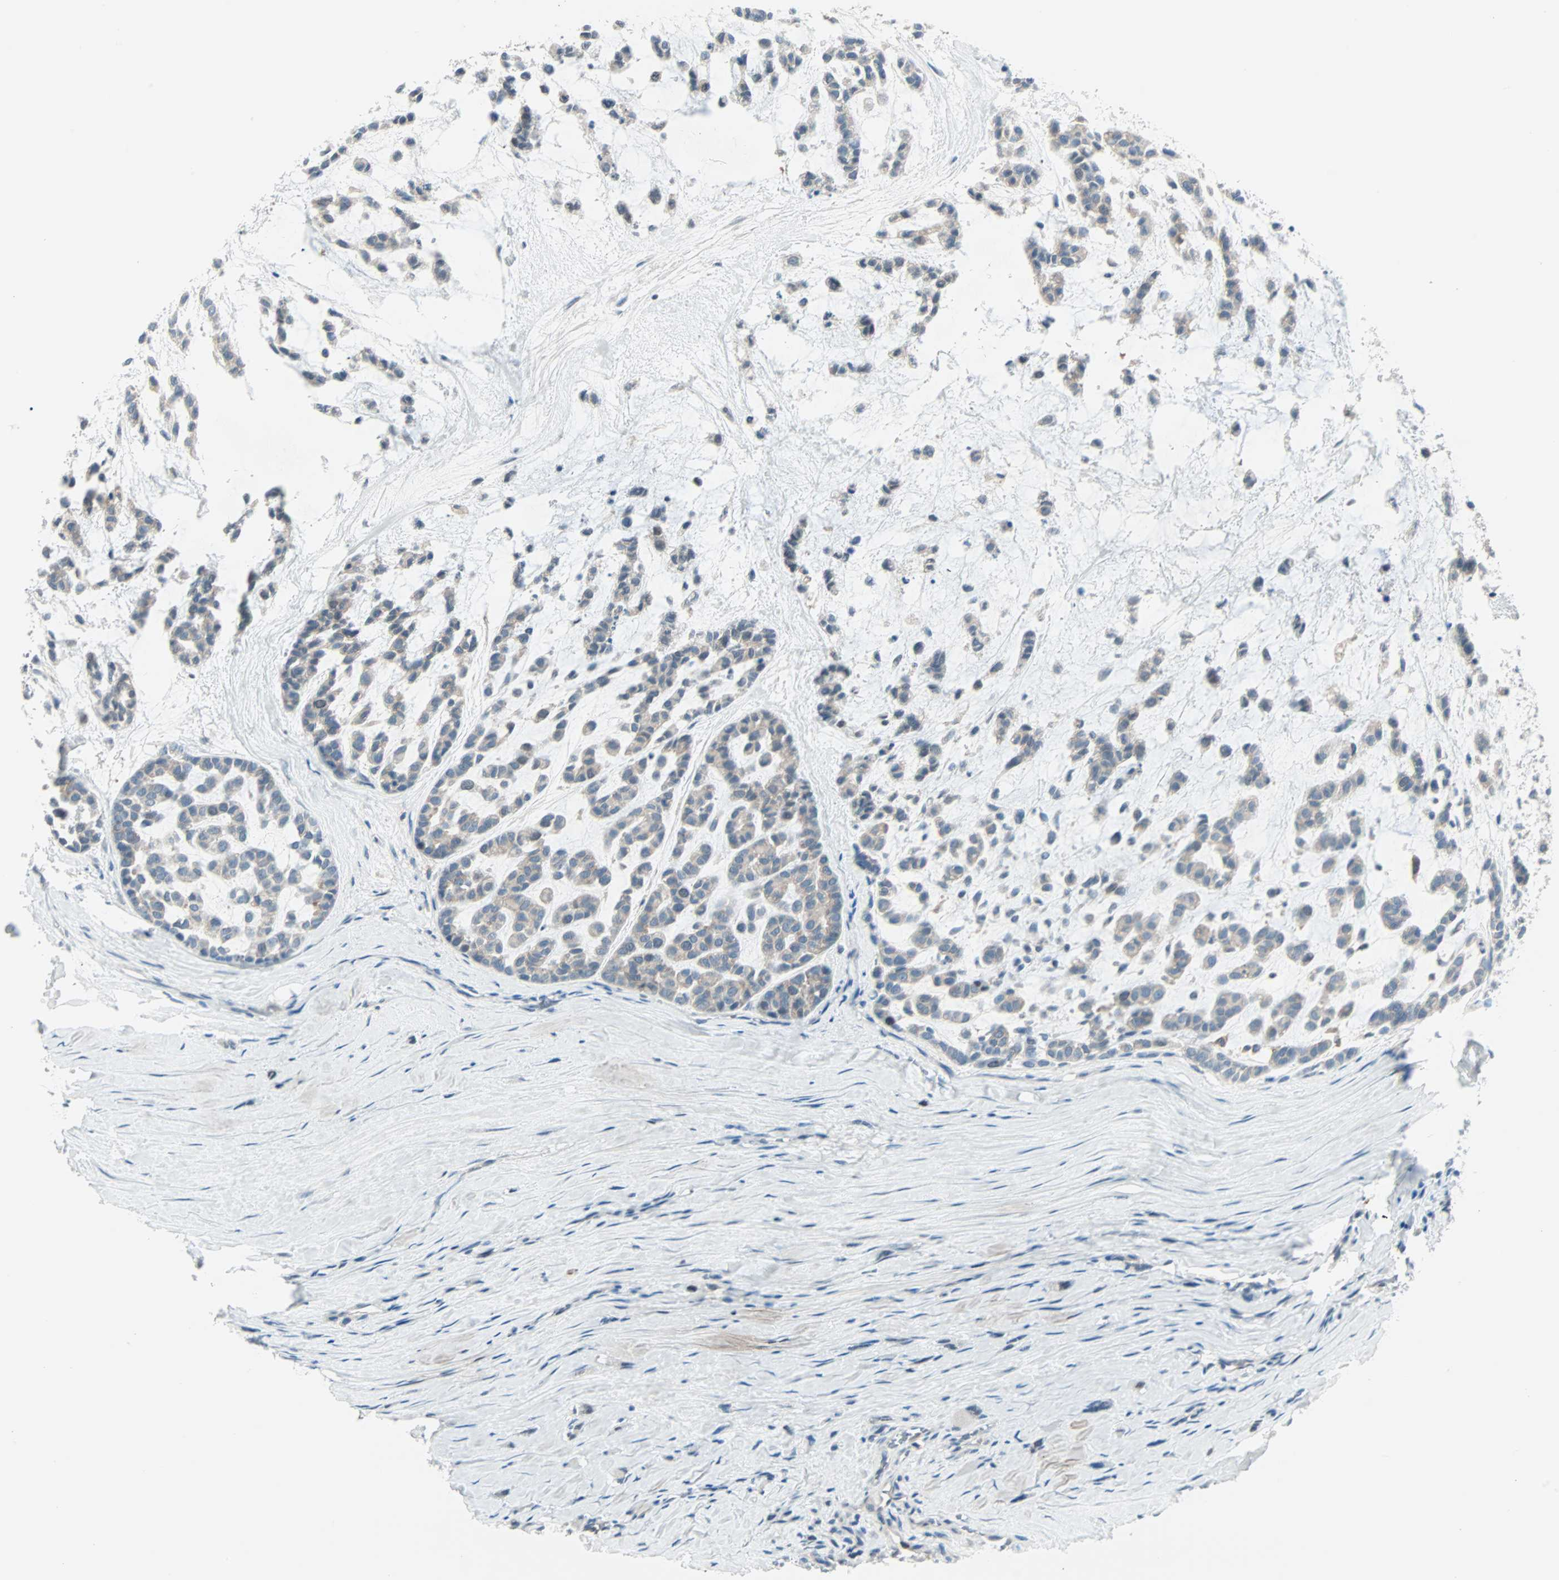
{"staining": {"intensity": "weak", "quantity": "<25%", "location": "cytoplasmic/membranous"}, "tissue": "head and neck cancer", "cell_type": "Tumor cells", "image_type": "cancer", "snomed": [{"axis": "morphology", "description": "Adenocarcinoma, NOS"}, {"axis": "morphology", "description": "Adenoma, NOS"}, {"axis": "topography", "description": "Head-Neck"}], "caption": "A high-resolution micrograph shows immunohistochemistry (IHC) staining of head and neck adenoma, which reveals no significant staining in tumor cells.", "gene": "SMIM8", "patient": {"sex": "female", "age": 55}}